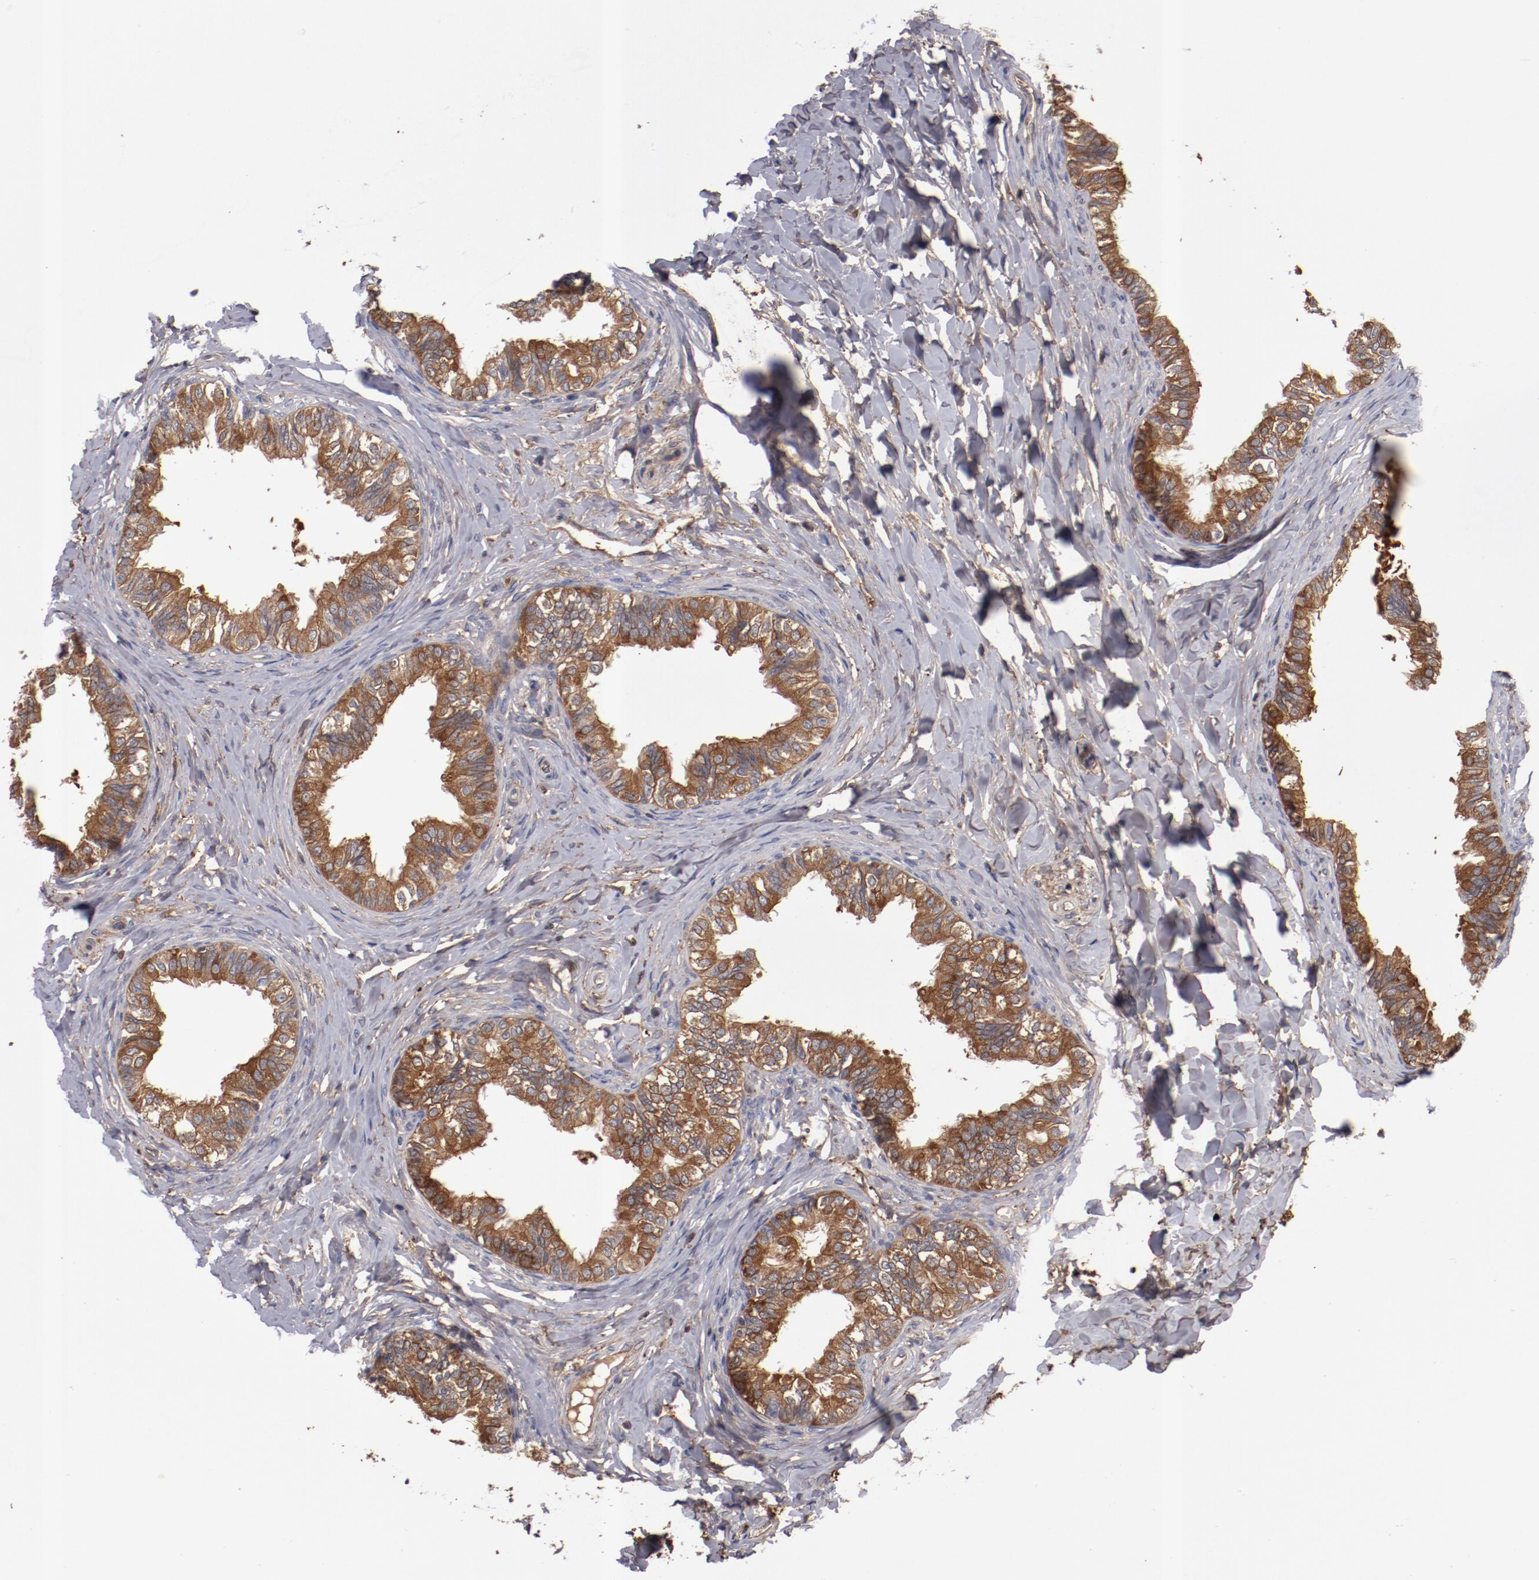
{"staining": {"intensity": "moderate", "quantity": ">75%", "location": "cytoplasmic/membranous"}, "tissue": "epididymis", "cell_type": "Glandular cells", "image_type": "normal", "snomed": [{"axis": "morphology", "description": "Normal tissue, NOS"}, {"axis": "topography", "description": "Soft tissue"}, {"axis": "topography", "description": "Epididymis"}], "caption": "Immunohistochemistry of unremarkable human epididymis demonstrates medium levels of moderate cytoplasmic/membranous positivity in about >75% of glandular cells. Using DAB (3,3'-diaminobenzidine) (brown) and hematoxylin (blue) stains, captured at high magnification using brightfield microscopy.", "gene": "DNAAF2", "patient": {"sex": "male", "age": 26}}